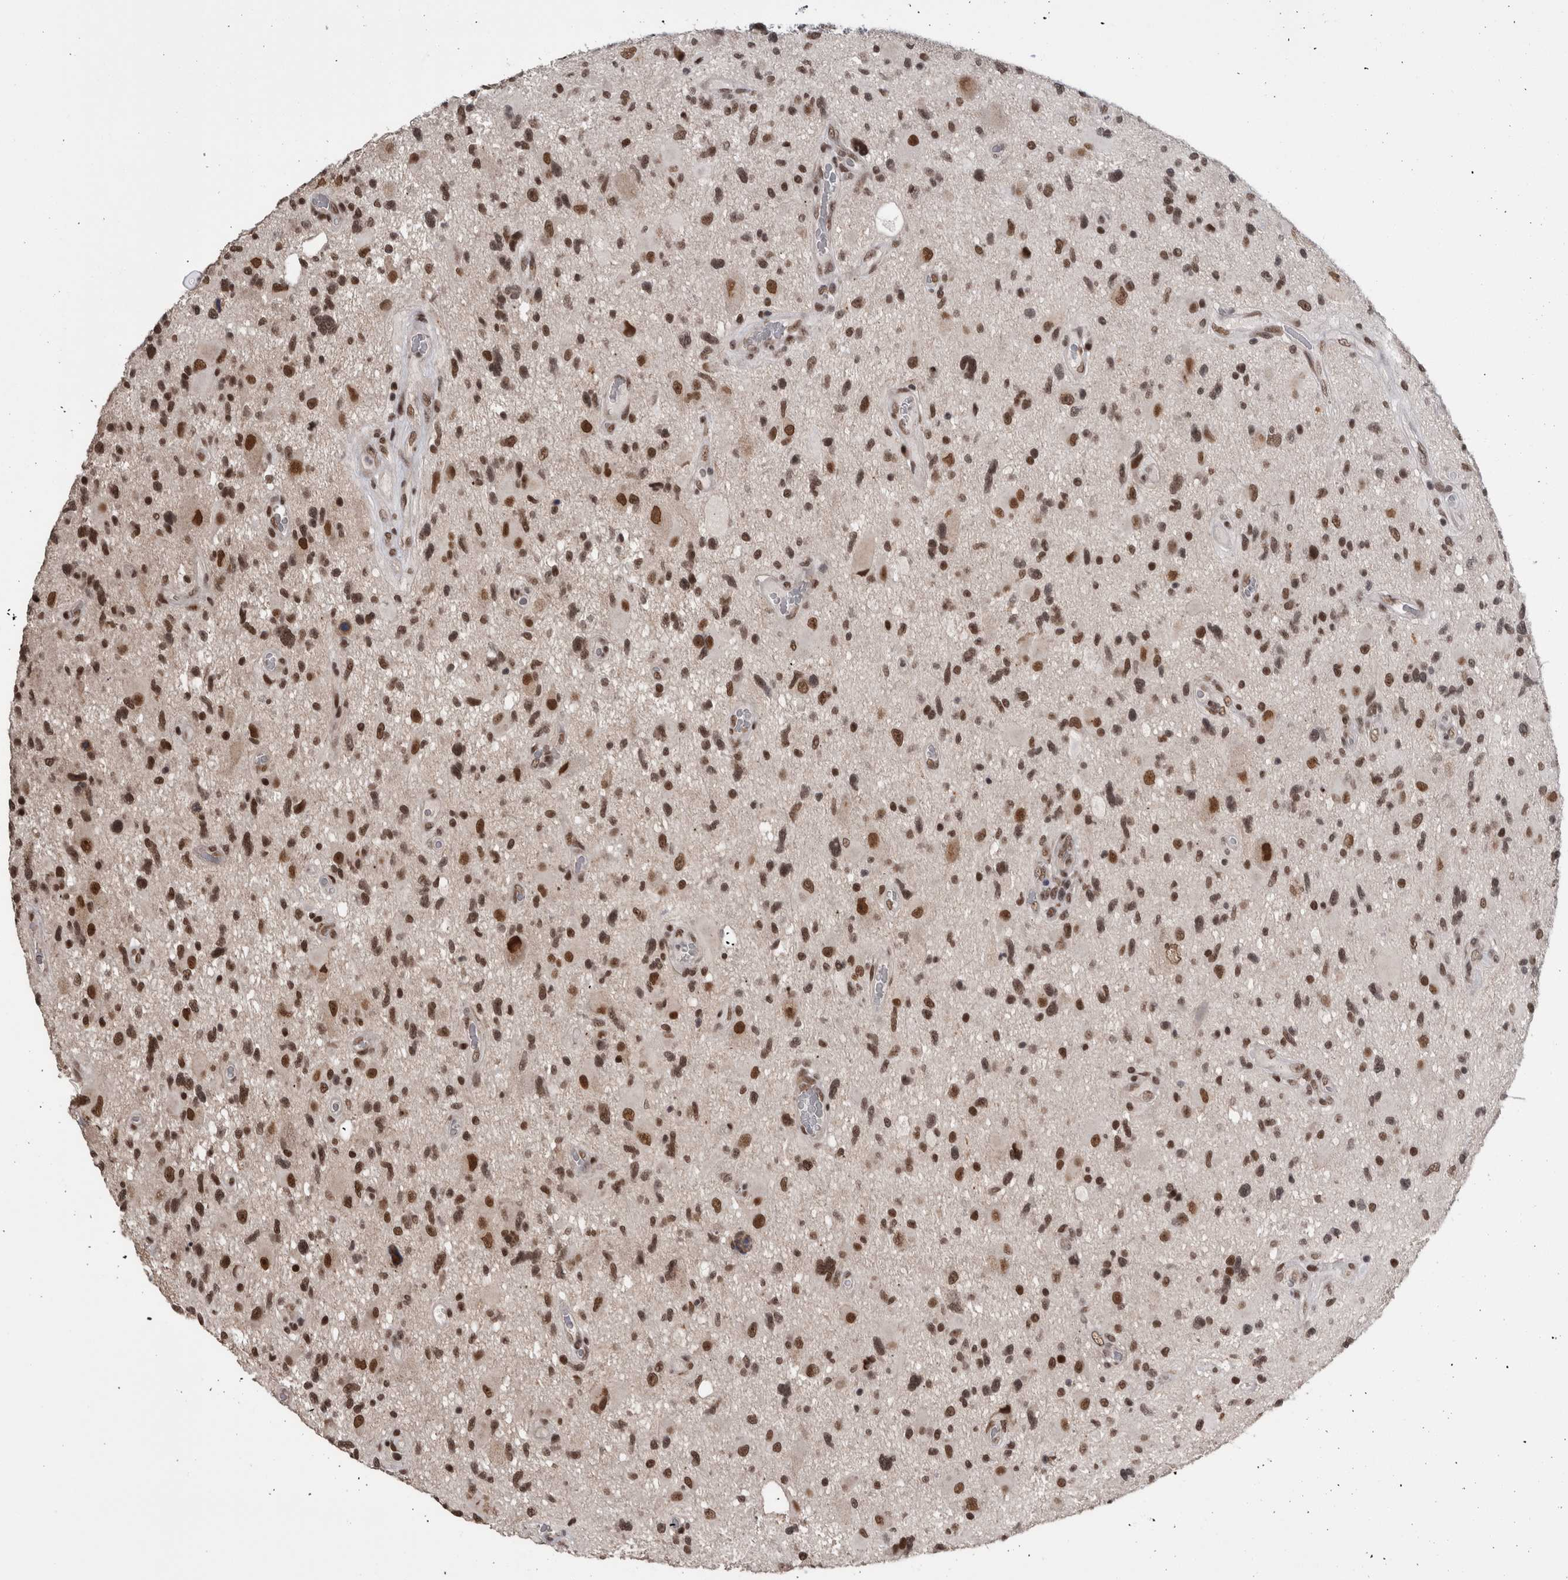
{"staining": {"intensity": "strong", "quantity": ">75%", "location": "nuclear"}, "tissue": "glioma", "cell_type": "Tumor cells", "image_type": "cancer", "snomed": [{"axis": "morphology", "description": "Glioma, malignant, High grade"}, {"axis": "topography", "description": "Brain"}], "caption": "Glioma tissue demonstrates strong nuclear positivity in about >75% of tumor cells", "gene": "CPSF2", "patient": {"sex": "male", "age": 33}}